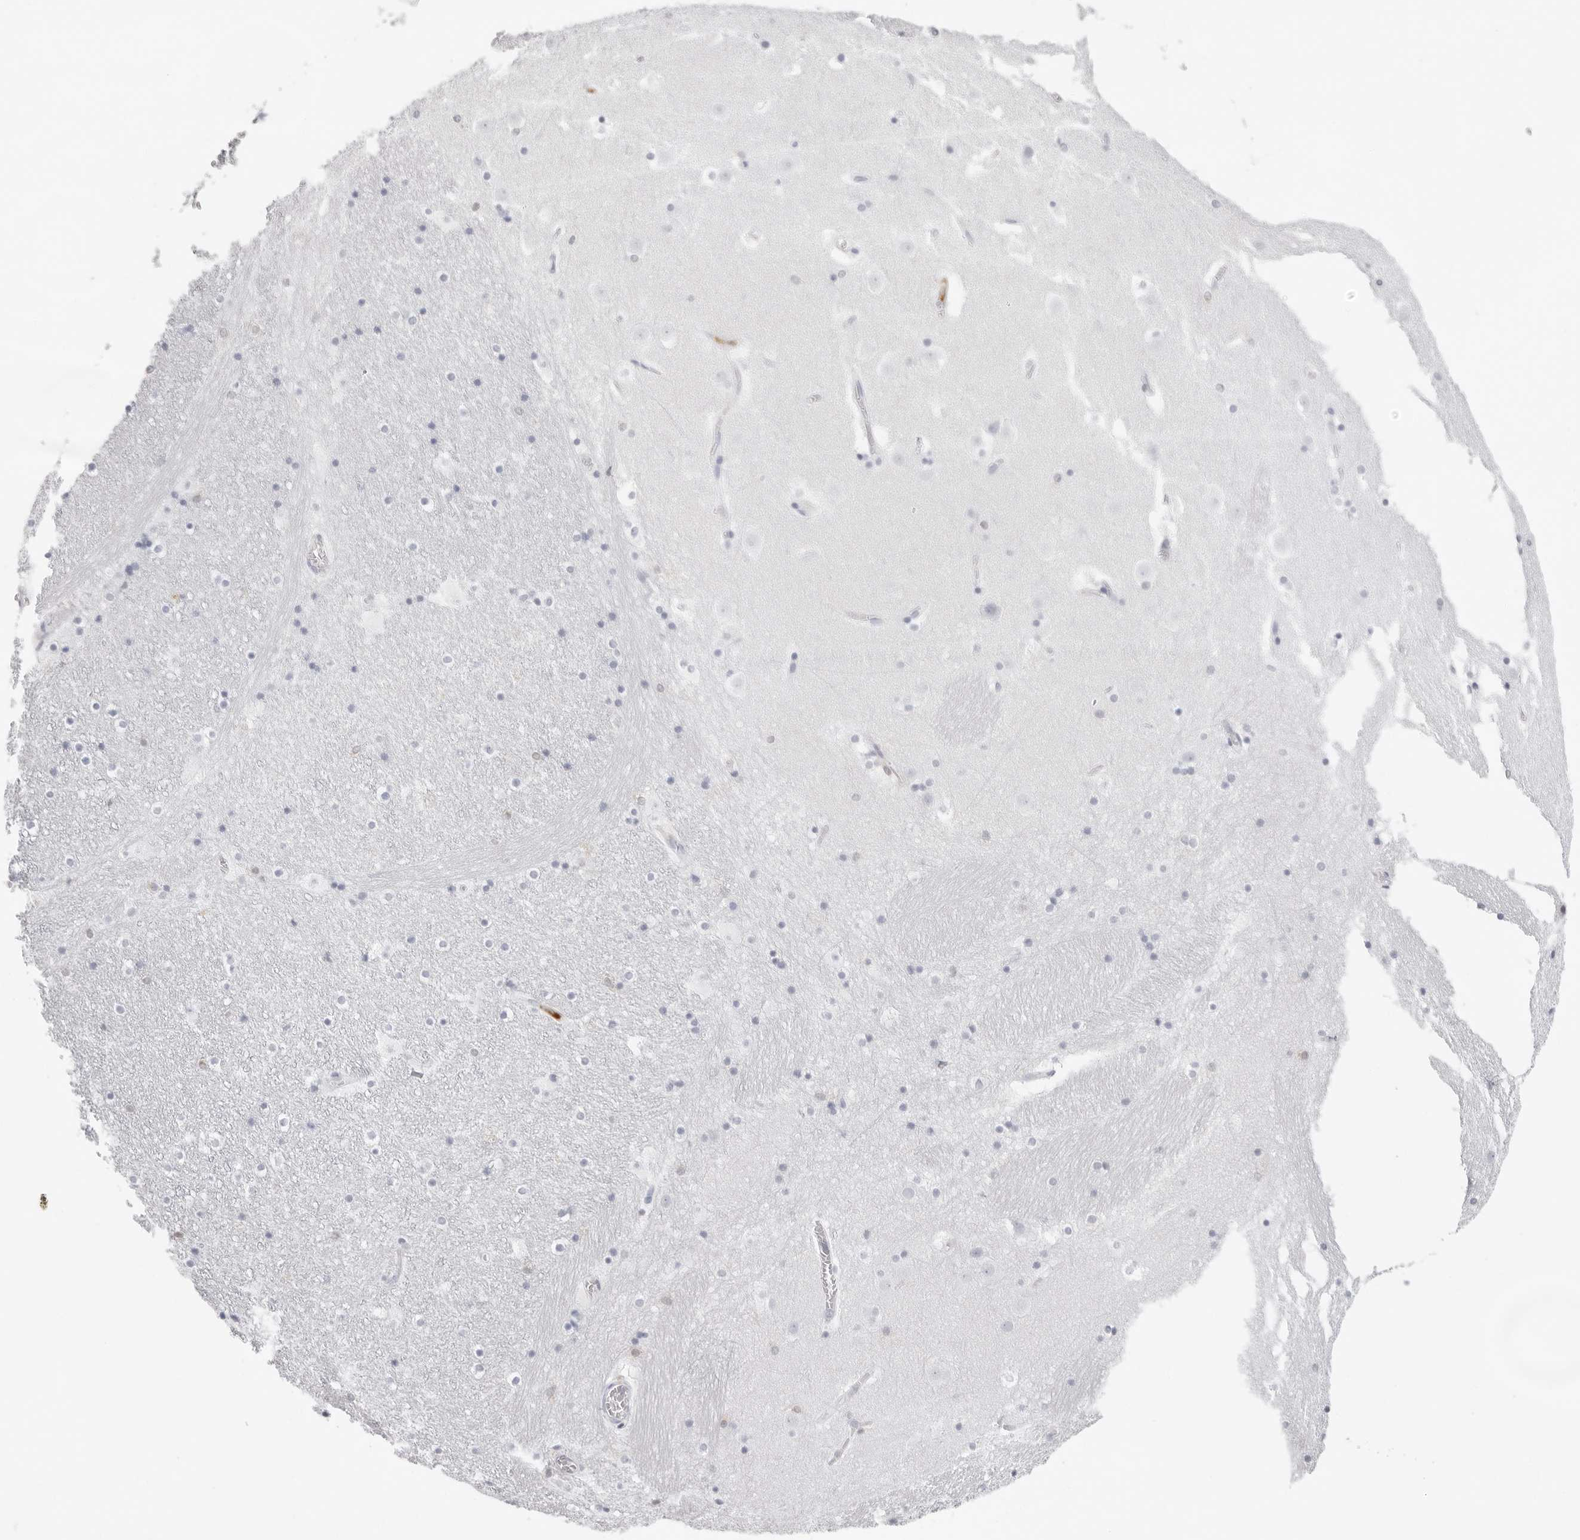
{"staining": {"intensity": "negative", "quantity": "none", "location": "none"}, "tissue": "caudate", "cell_type": "Glial cells", "image_type": "normal", "snomed": [{"axis": "morphology", "description": "Normal tissue, NOS"}, {"axis": "topography", "description": "Lateral ventricle wall"}], "caption": "Immunohistochemistry image of unremarkable caudate stained for a protein (brown), which demonstrates no staining in glial cells.", "gene": "FMNL1", "patient": {"sex": "male", "age": 45}}